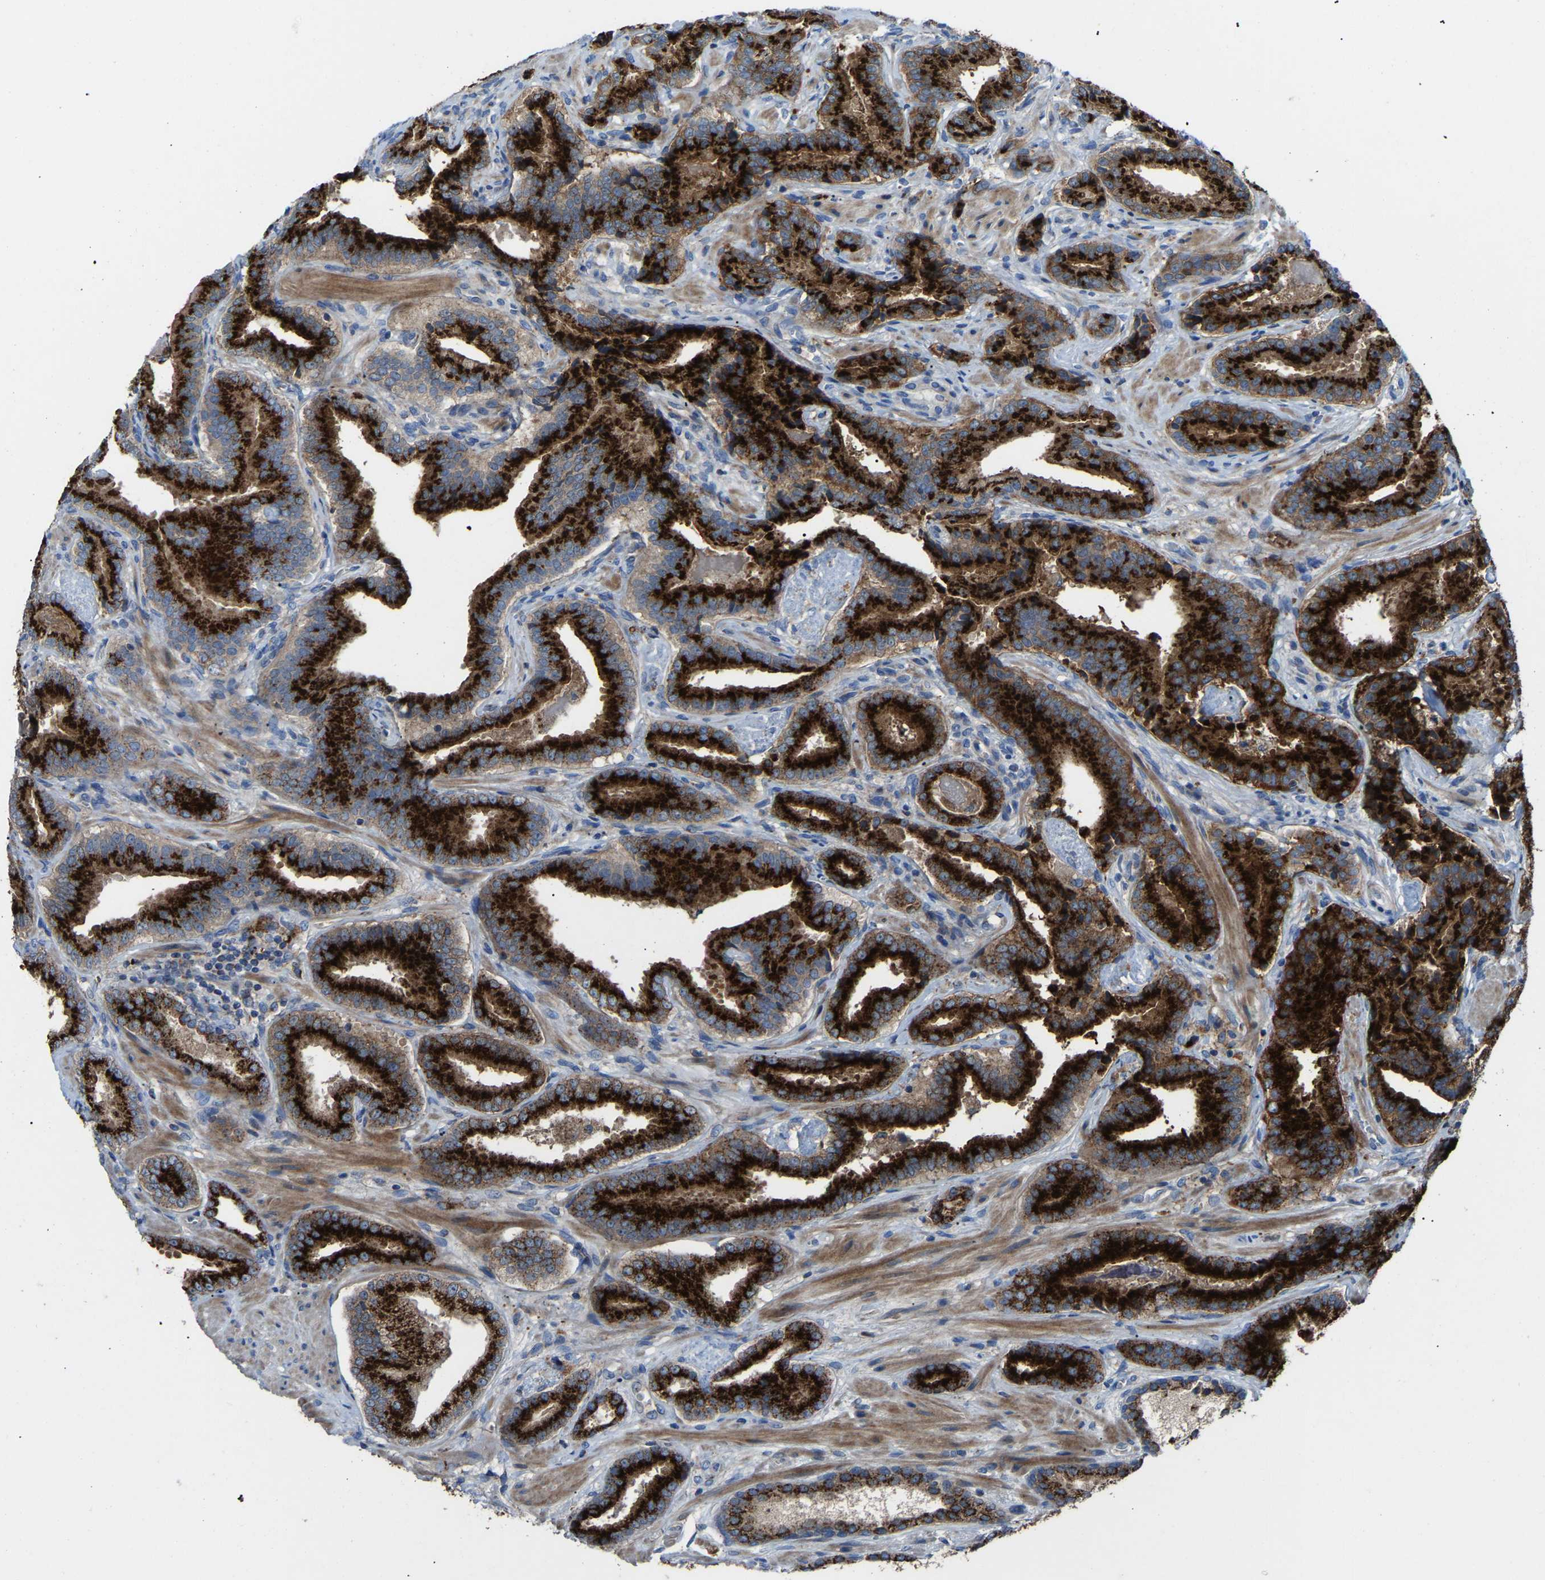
{"staining": {"intensity": "strong", "quantity": ">75%", "location": "cytoplasmic/membranous"}, "tissue": "prostate cancer", "cell_type": "Tumor cells", "image_type": "cancer", "snomed": [{"axis": "morphology", "description": "Adenocarcinoma, Low grade"}, {"axis": "topography", "description": "Prostate"}], "caption": "Tumor cells exhibit strong cytoplasmic/membranous expression in about >75% of cells in low-grade adenocarcinoma (prostate).", "gene": "CANT1", "patient": {"sex": "male", "age": 51}}